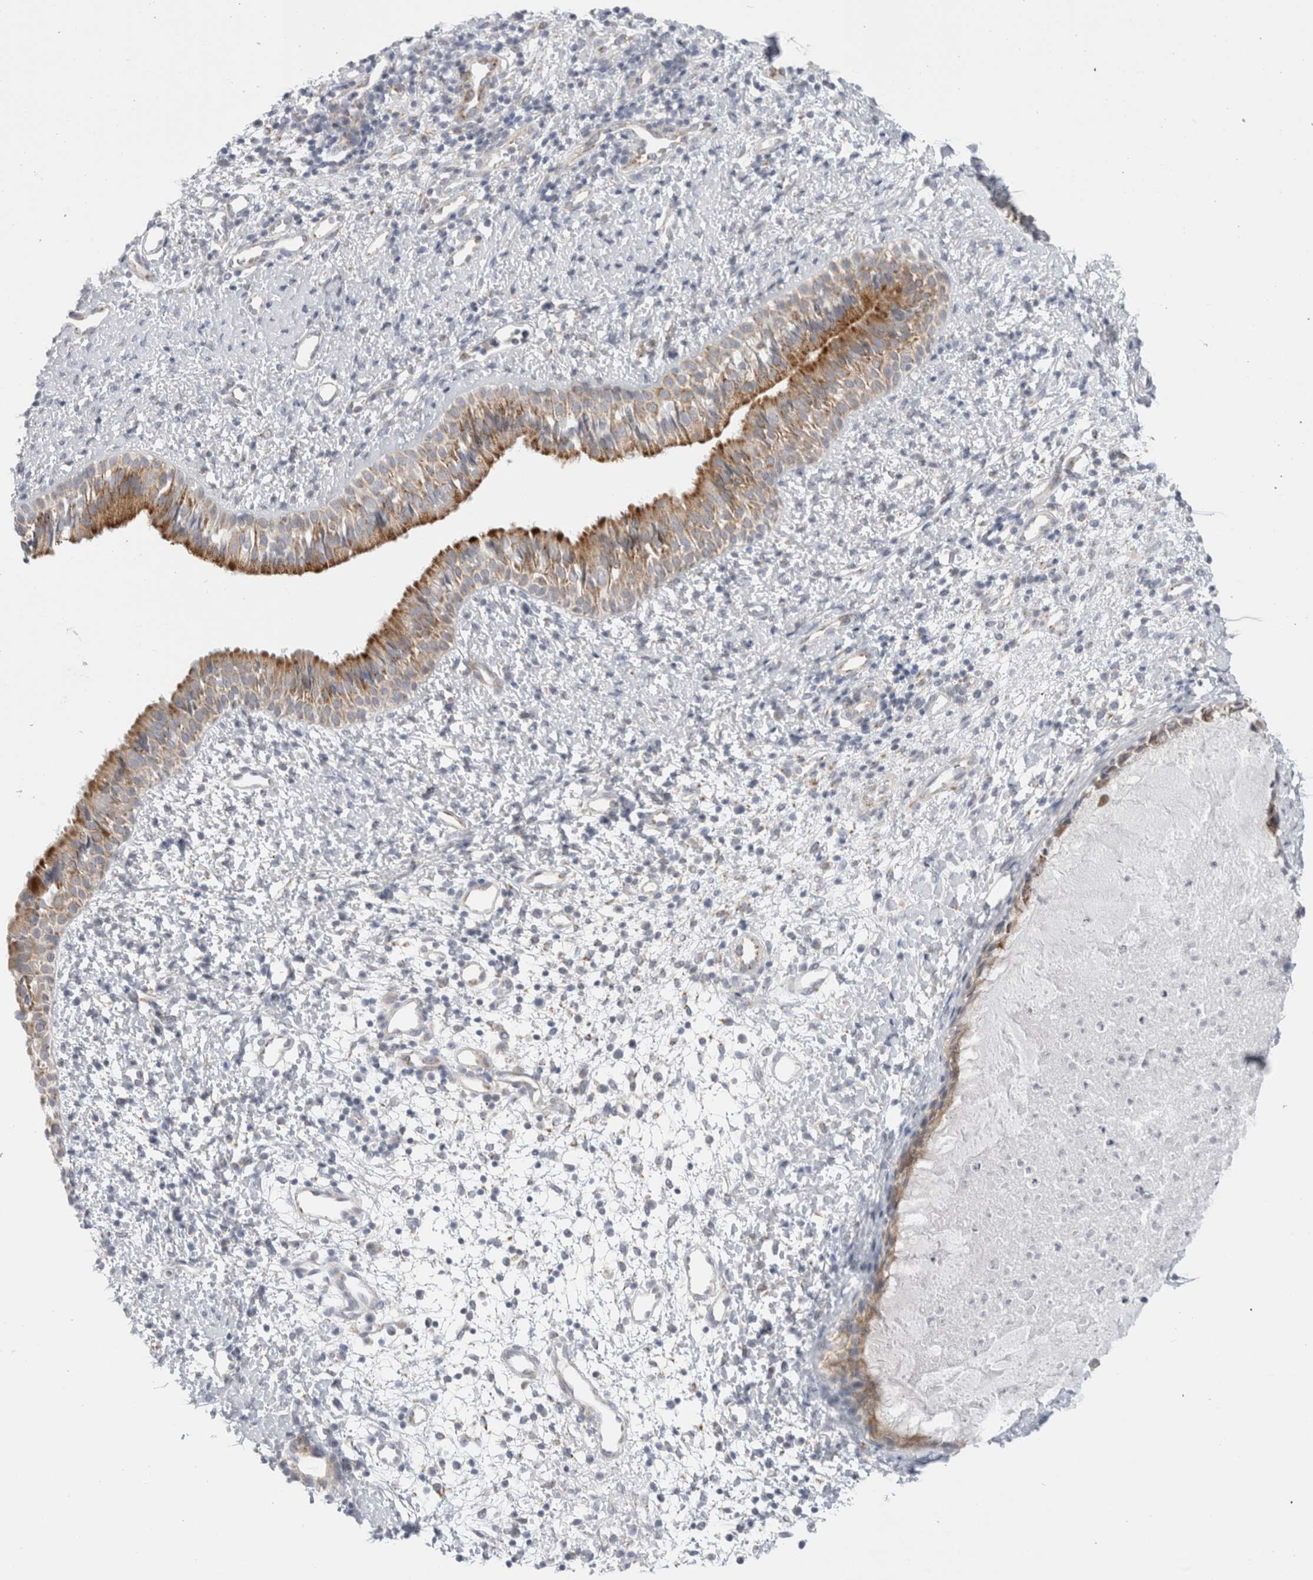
{"staining": {"intensity": "moderate", "quantity": "25%-75%", "location": "cytoplasmic/membranous"}, "tissue": "nasopharynx", "cell_type": "Respiratory epithelial cells", "image_type": "normal", "snomed": [{"axis": "morphology", "description": "Normal tissue, NOS"}, {"axis": "topography", "description": "Nasopharynx"}], "caption": "Immunohistochemistry (IHC) photomicrograph of benign nasopharynx: human nasopharynx stained using immunohistochemistry shows medium levels of moderate protein expression localized specifically in the cytoplasmic/membranous of respiratory epithelial cells, appearing as a cytoplasmic/membranous brown color.", "gene": "FAHD1", "patient": {"sex": "male", "age": 22}}